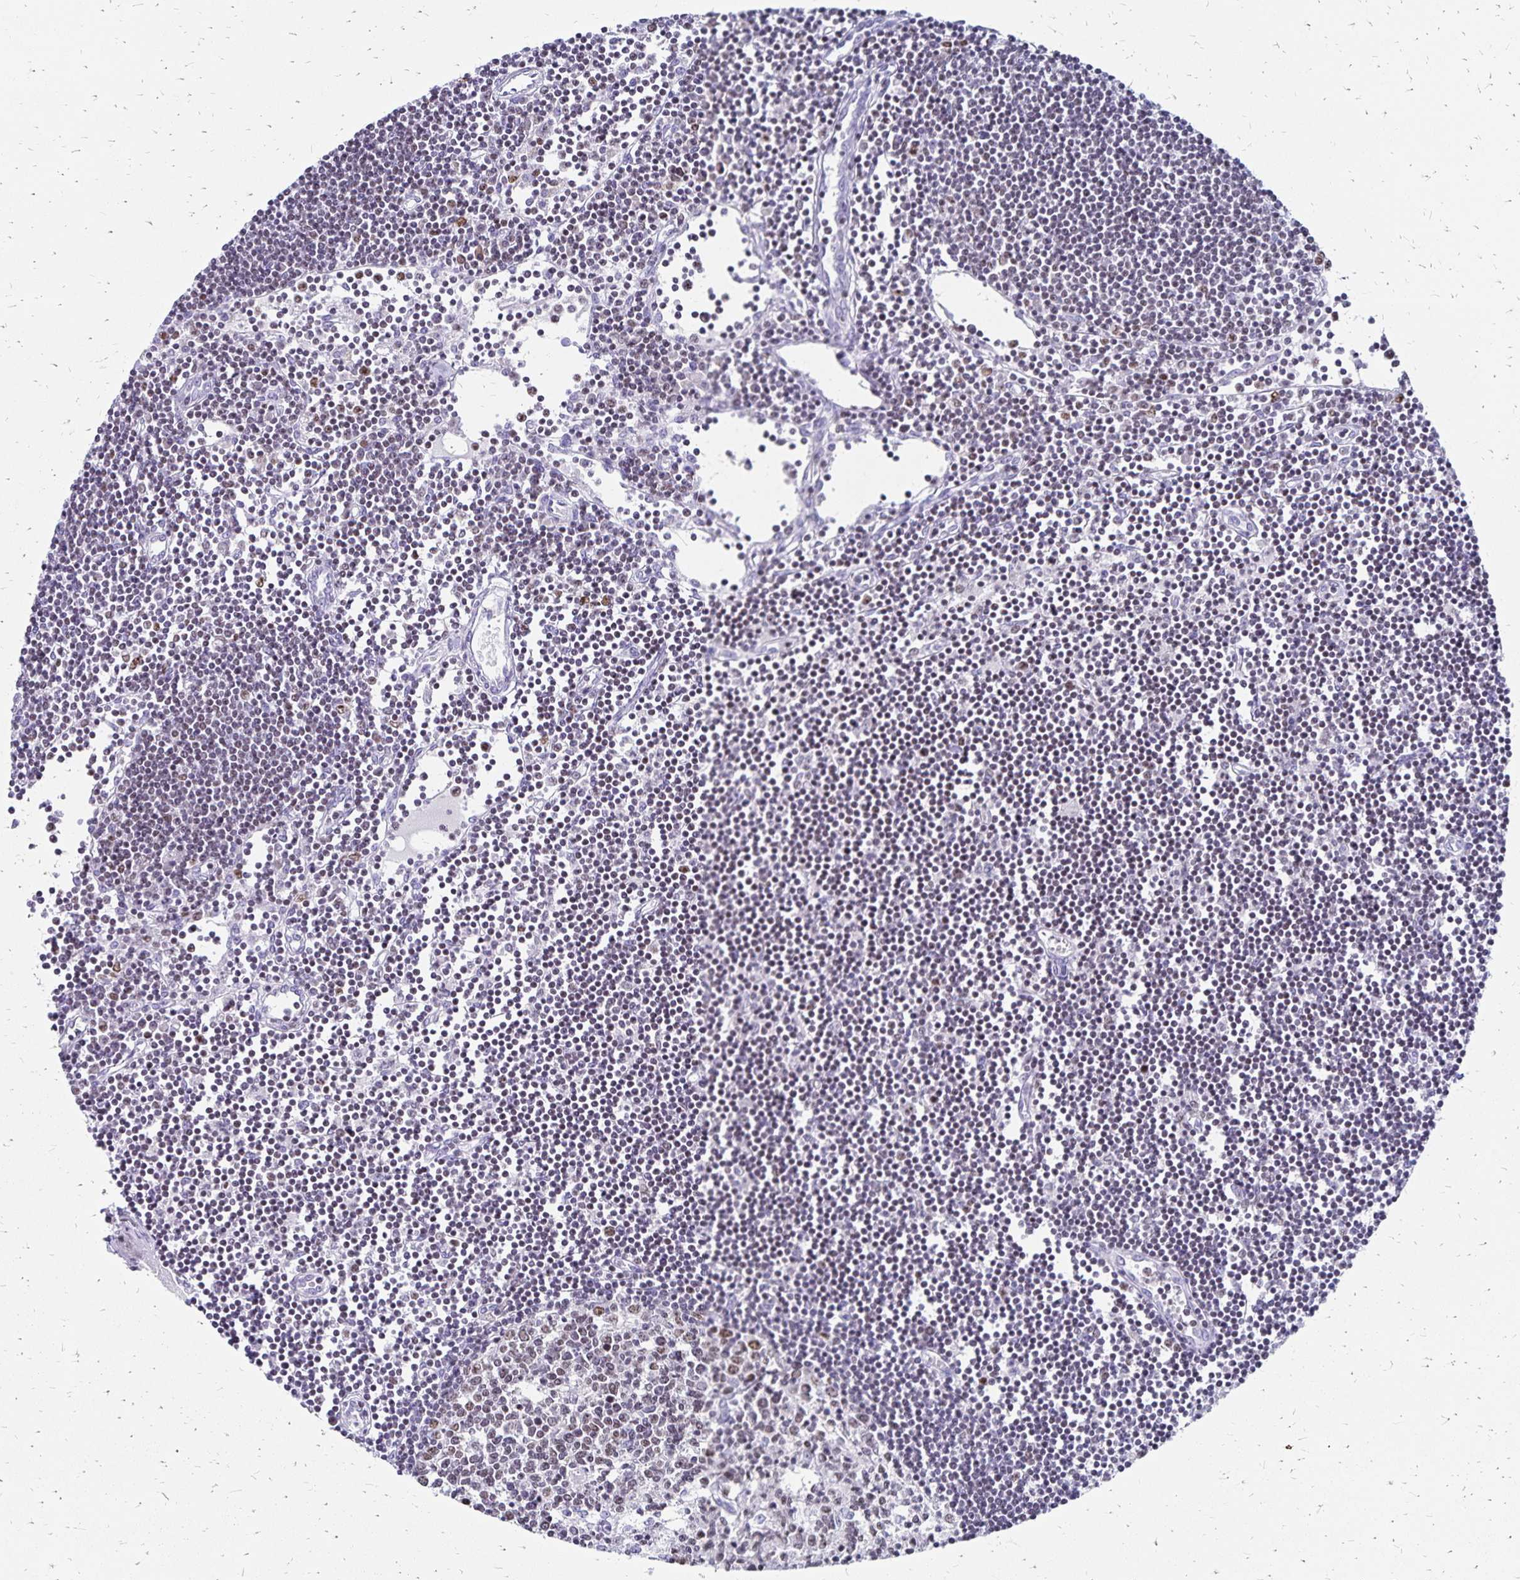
{"staining": {"intensity": "weak", "quantity": "25%-75%", "location": "nuclear"}, "tissue": "lymph node", "cell_type": "Germinal center cells", "image_type": "normal", "snomed": [{"axis": "morphology", "description": "Normal tissue, NOS"}, {"axis": "topography", "description": "Lymph node"}], "caption": "A low amount of weak nuclear staining is appreciated in about 25%-75% of germinal center cells in unremarkable lymph node.", "gene": "IKZF1", "patient": {"sex": "female", "age": 65}}